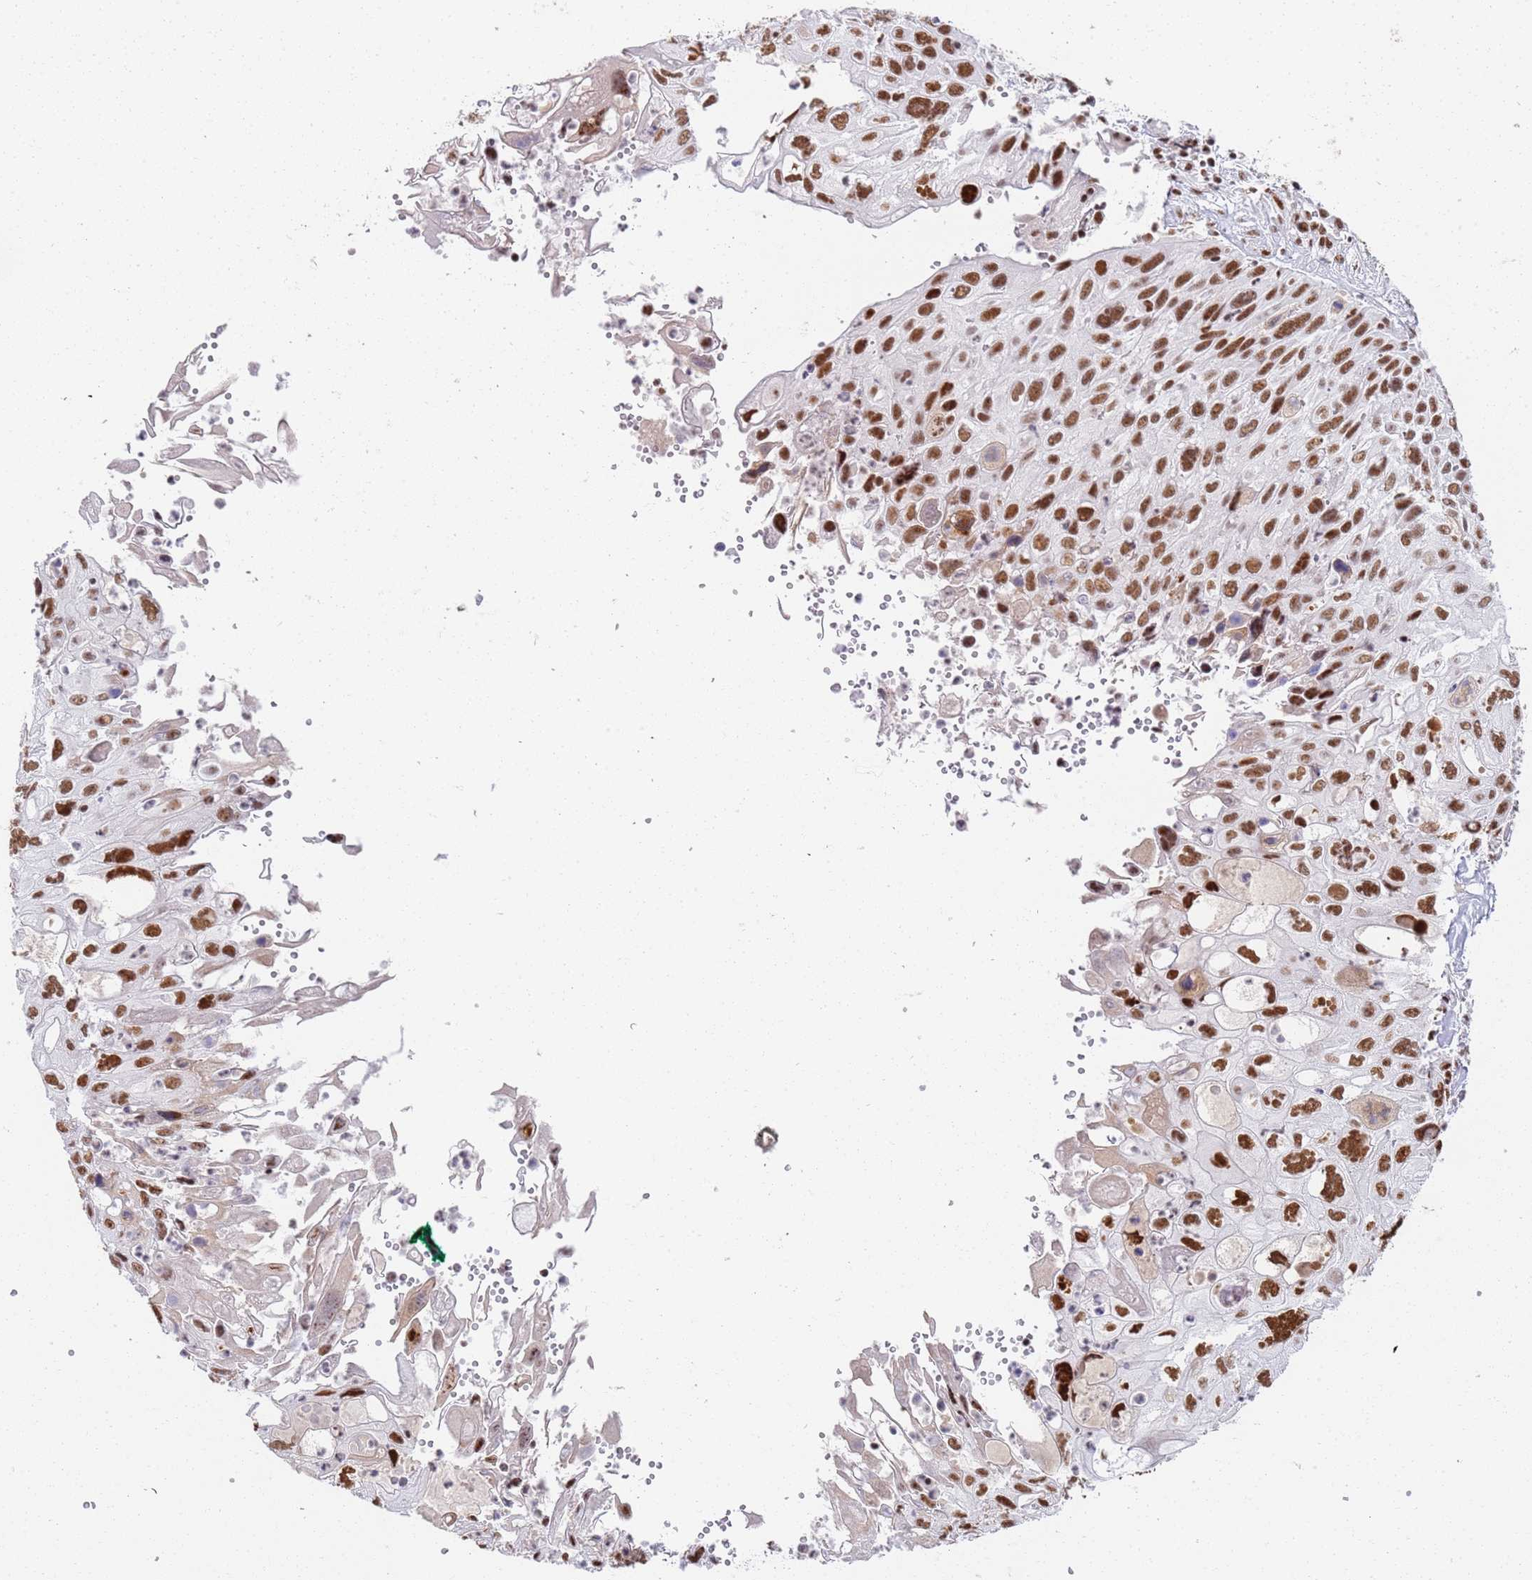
{"staining": {"intensity": "strong", "quantity": ">75%", "location": "nuclear"}, "tissue": "cervical cancer", "cell_type": "Tumor cells", "image_type": "cancer", "snomed": [{"axis": "morphology", "description": "Squamous cell carcinoma, NOS"}, {"axis": "topography", "description": "Cervix"}], "caption": "DAB (3,3'-diaminobenzidine) immunohistochemical staining of human cervical cancer (squamous cell carcinoma) exhibits strong nuclear protein expression in approximately >75% of tumor cells.", "gene": "AKAP8L", "patient": {"sex": "female", "age": 70}}